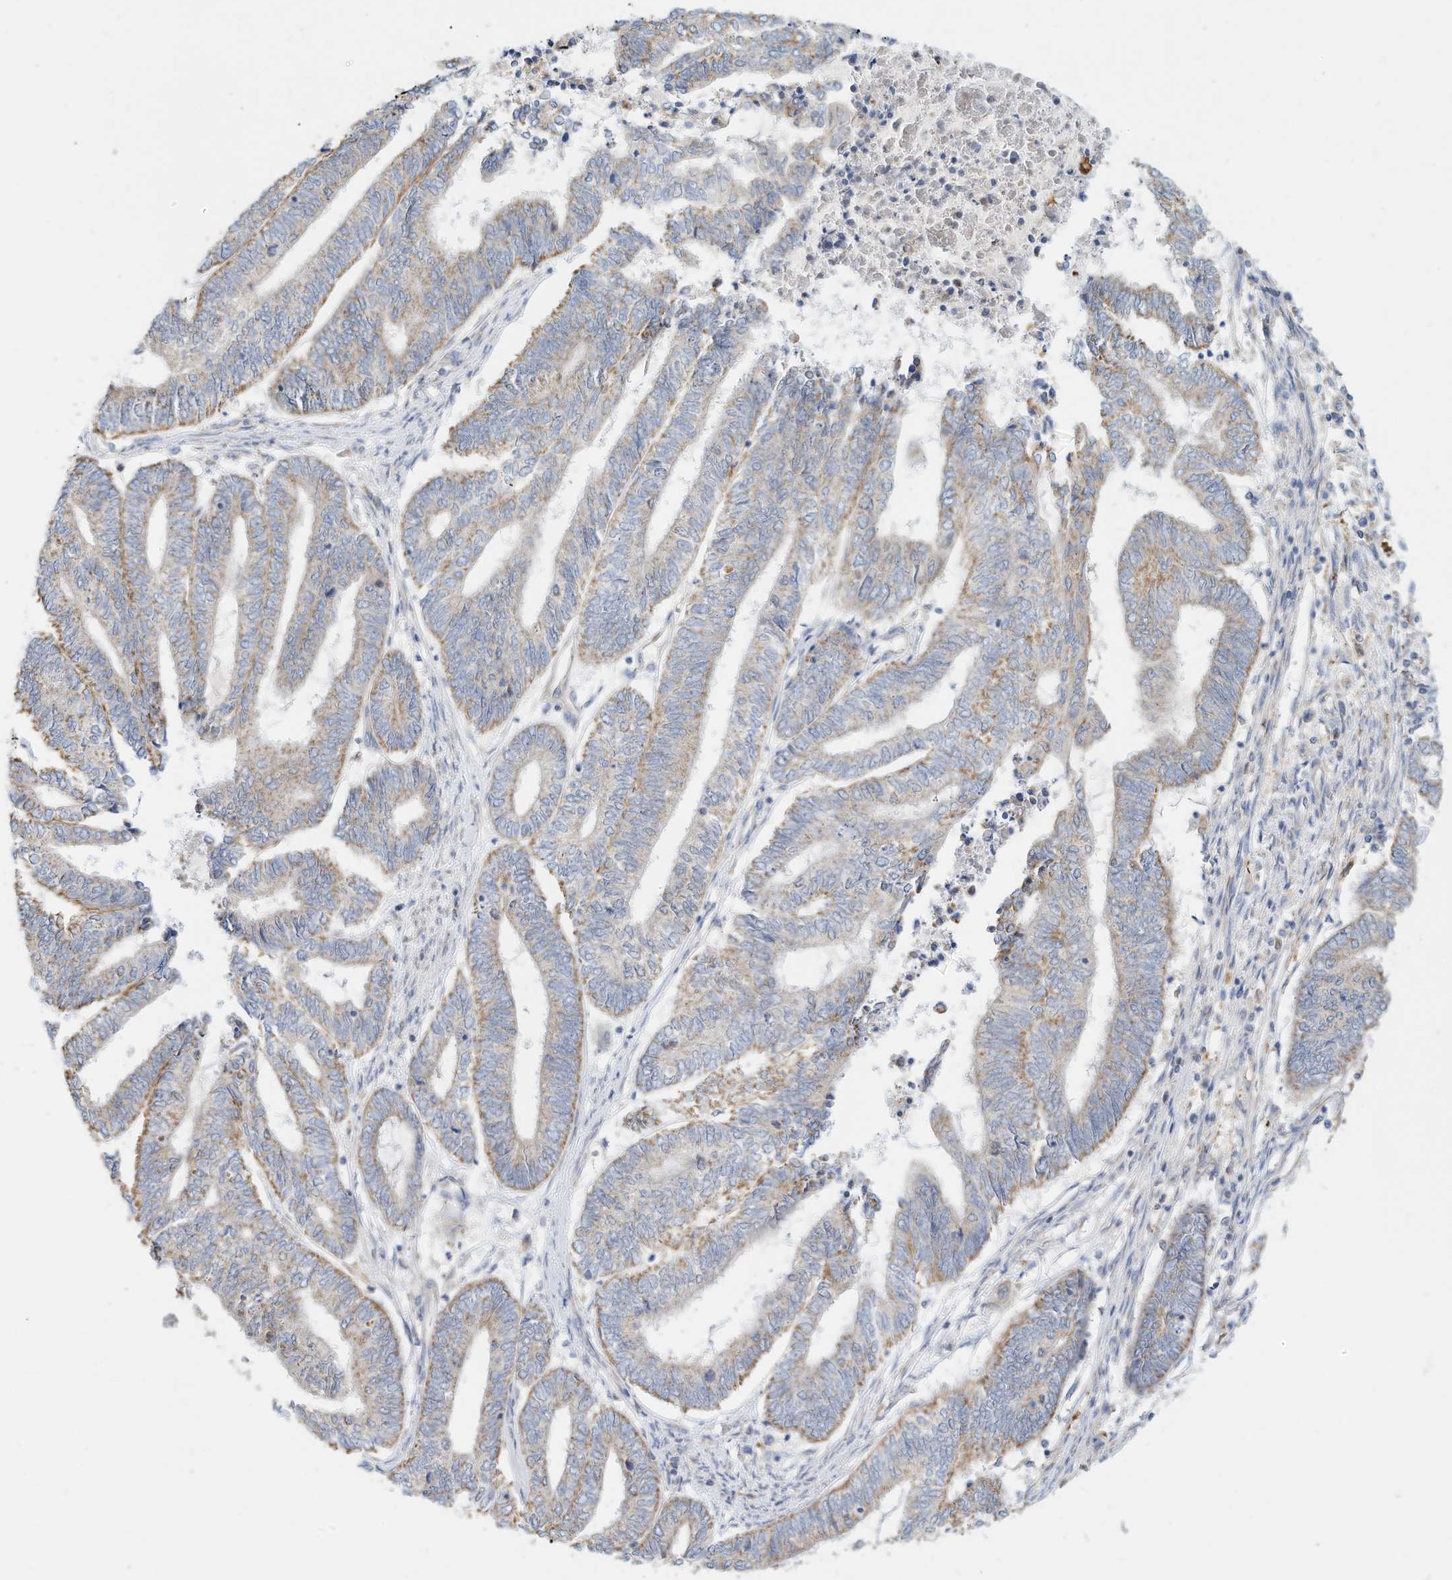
{"staining": {"intensity": "weak", "quantity": ">75%", "location": "cytoplasmic/membranous"}, "tissue": "endometrial cancer", "cell_type": "Tumor cells", "image_type": "cancer", "snomed": [{"axis": "morphology", "description": "Adenocarcinoma, NOS"}, {"axis": "topography", "description": "Uterus"}, {"axis": "topography", "description": "Endometrium"}], "caption": "Endometrial cancer stained for a protein (brown) shows weak cytoplasmic/membranous positive positivity in approximately >75% of tumor cells.", "gene": "RHOH", "patient": {"sex": "female", "age": 70}}